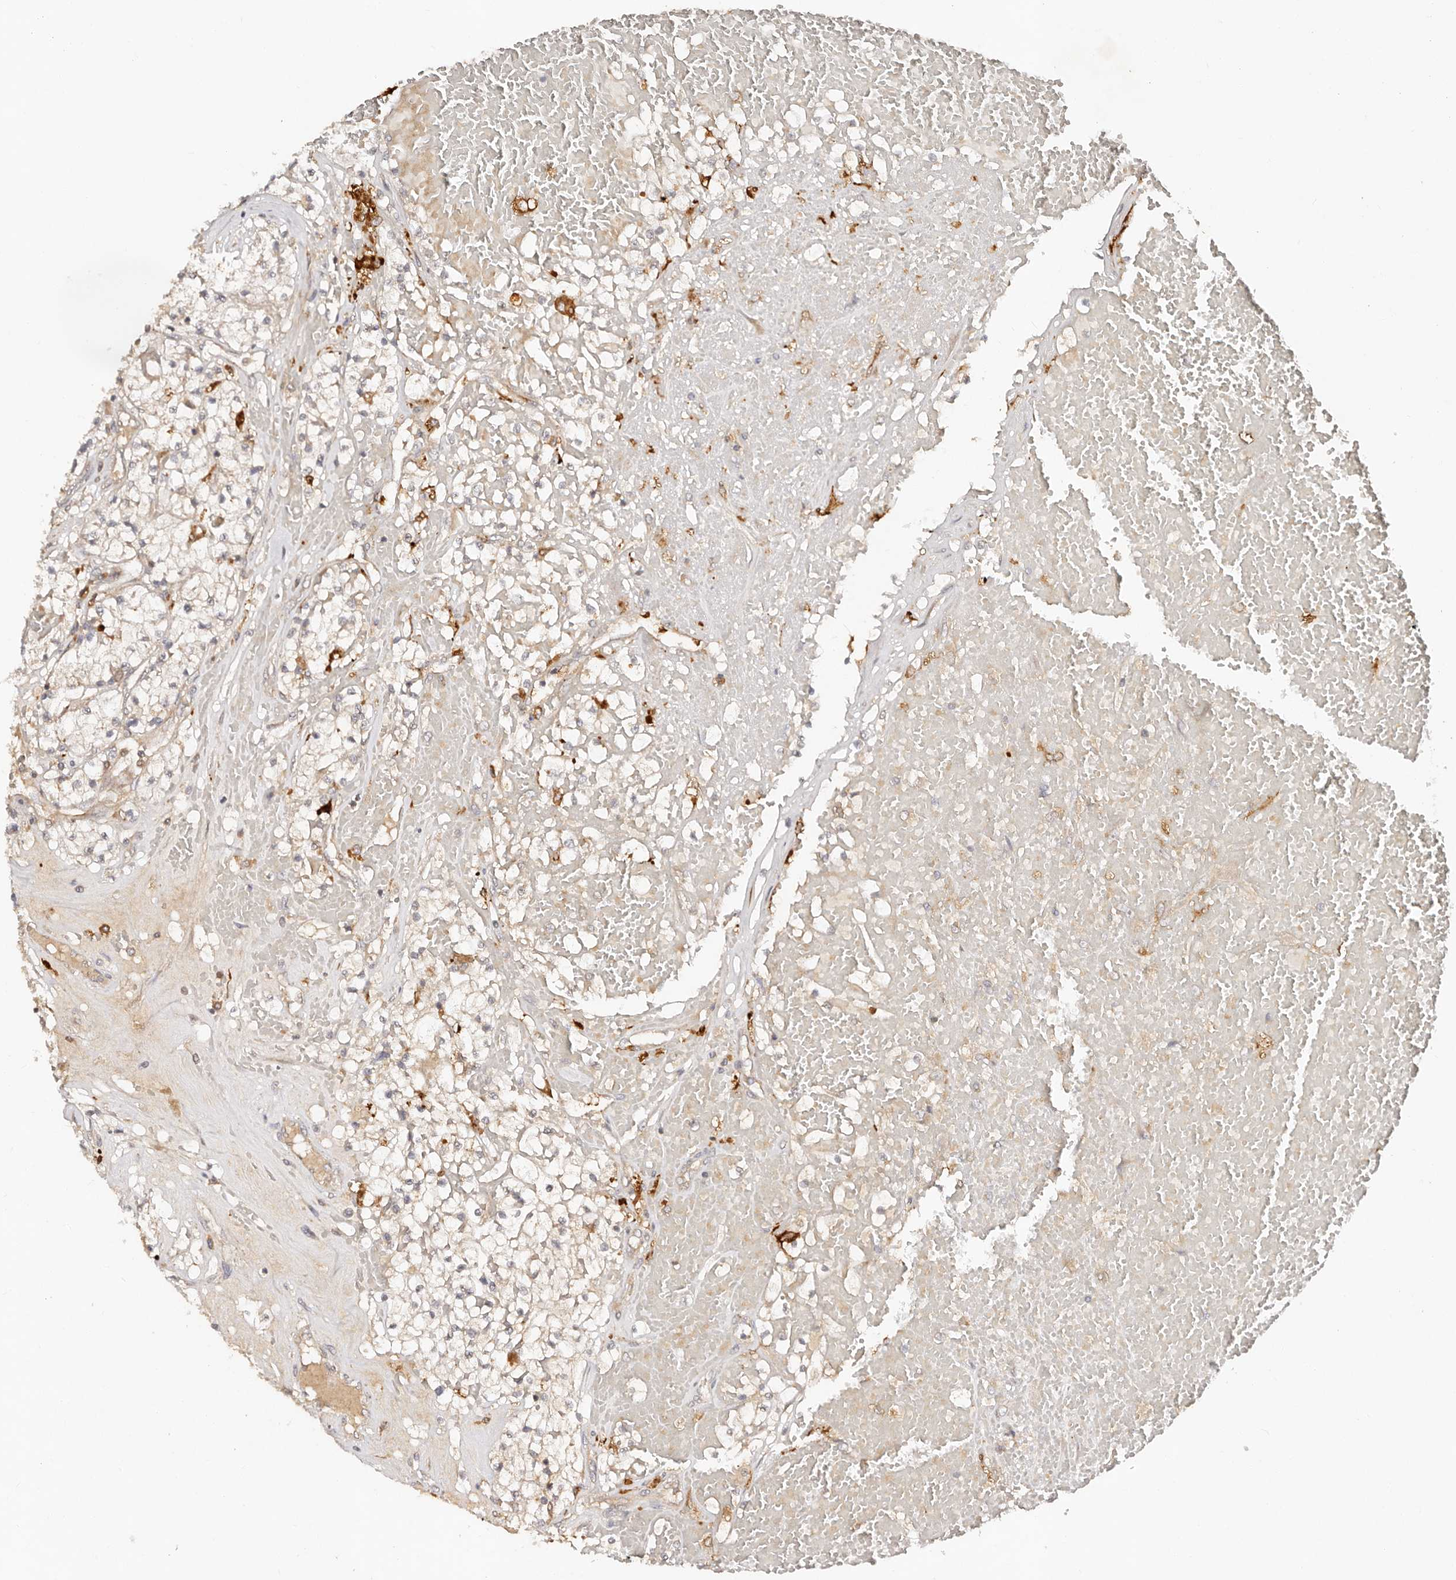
{"staining": {"intensity": "weak", "quantity": "<25%", "location": "cytoplasmic/membranous"}, "tissue": "renal cancer", "cell_type": "Tumor cells", "image_type": "cancer", "snomed": [{"axis": "morphology", "description": "Normal tissue, NOS"}, {"axis": "morphology", "description": "Adenocarcinoma, NOS"}, {"axis": "topography", "description": "Kidney"}], "caption": "DAB immunohistochemical staining of renal cancer reveals no significant staining in tumor cells.", "gene": "DENND11", "patient": {"sex": "male", "age": 68}}